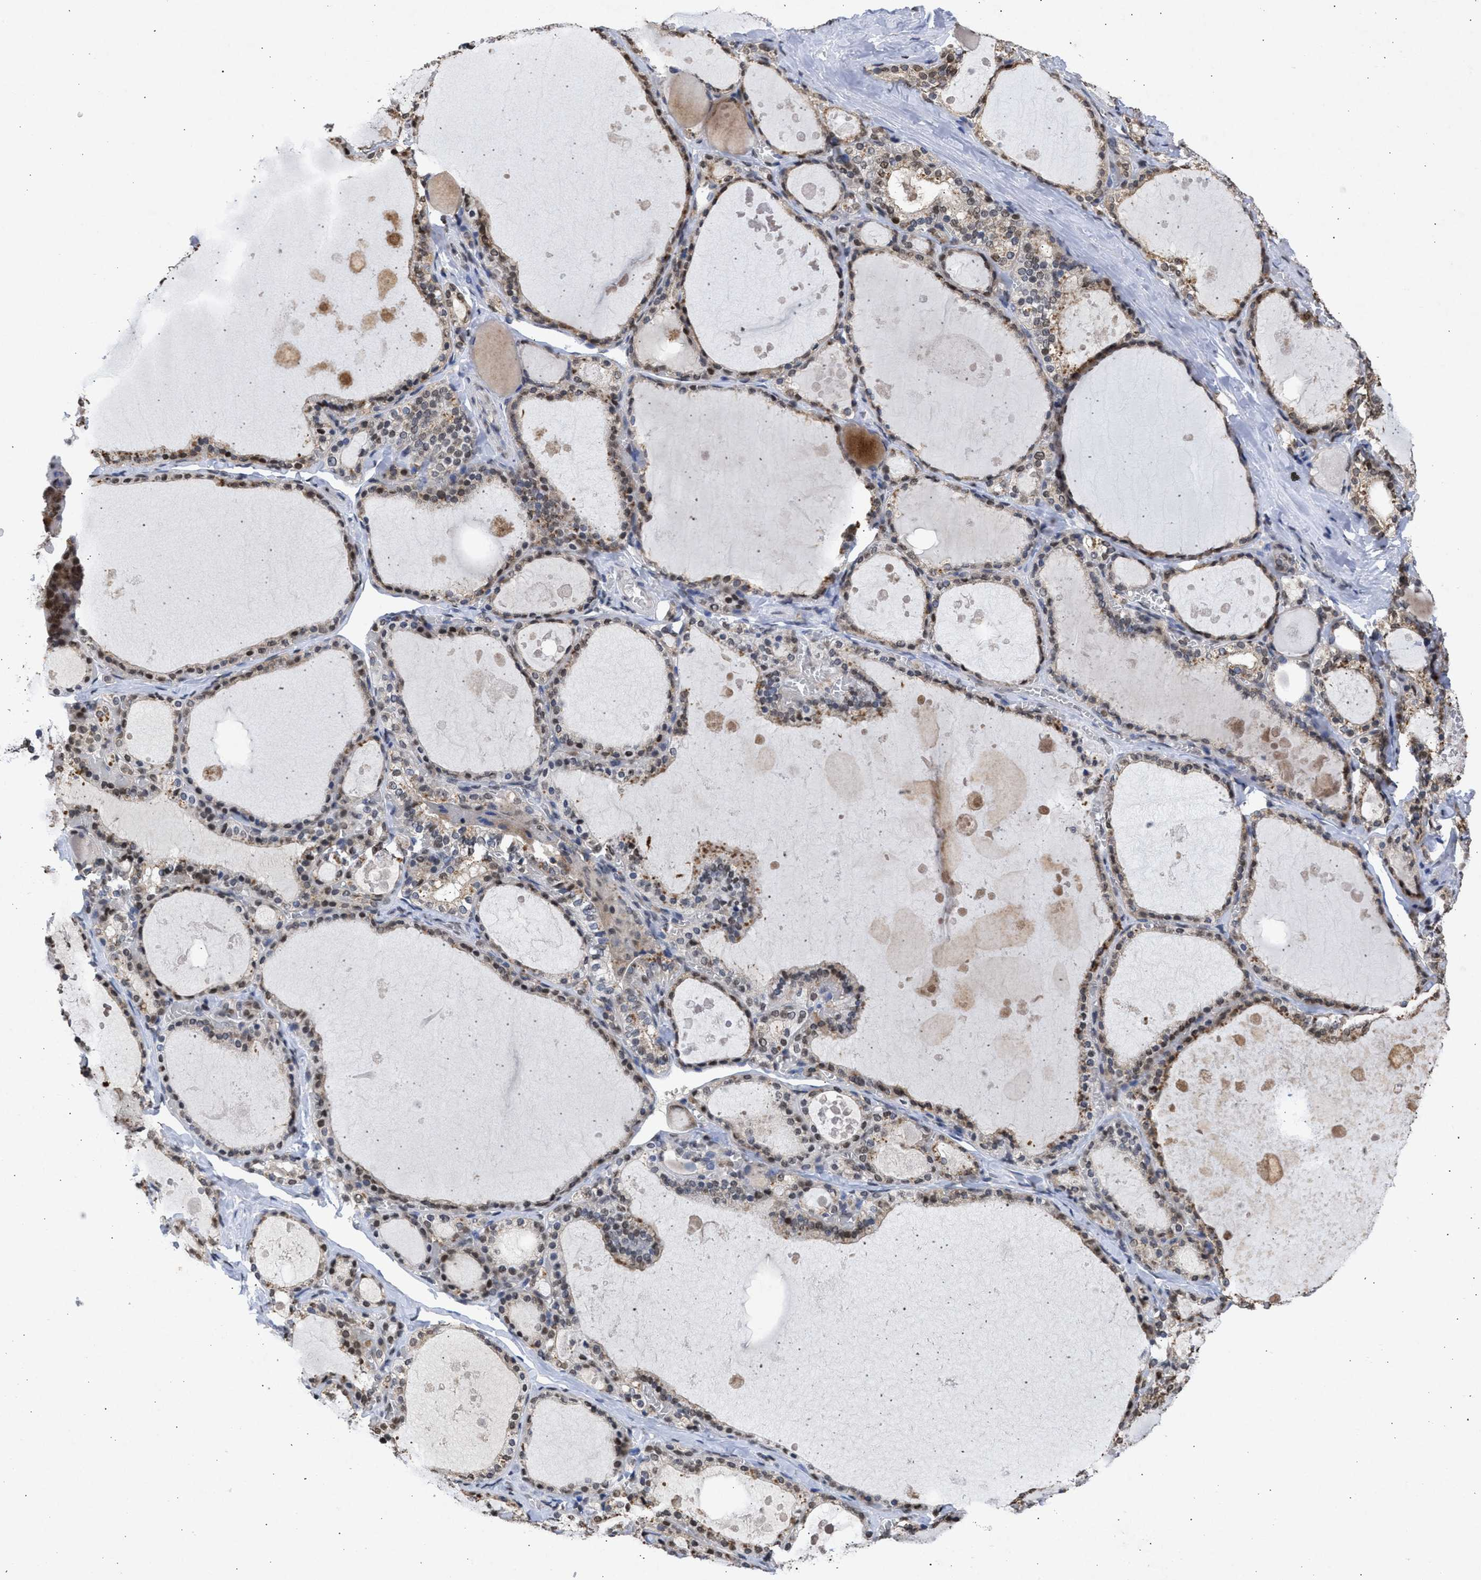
{"staining": {"intensity": "strong", "quantity": "25%-75%", "location": "cytoplasmic/membranous,nuclear"}, "tissue": "thyroid gland", "cell_type": "Glandular cells", "image_type": "normal", "snomed": [{"axis": "morphology", "description": "Normal tissue, NOS"}, {"axis": "topography", "description": "Thyroid gland"}], "caption": "This histopathology image reveals immunohistochemistry (IHC) staining of normal human thyroid gland, with high strong cytoplasmic/membranous,nuclear positivity in approximately 25%-75% of glandular cells.", "gene": "NUP35", "patient": {"sex": "male", "age": 56}}